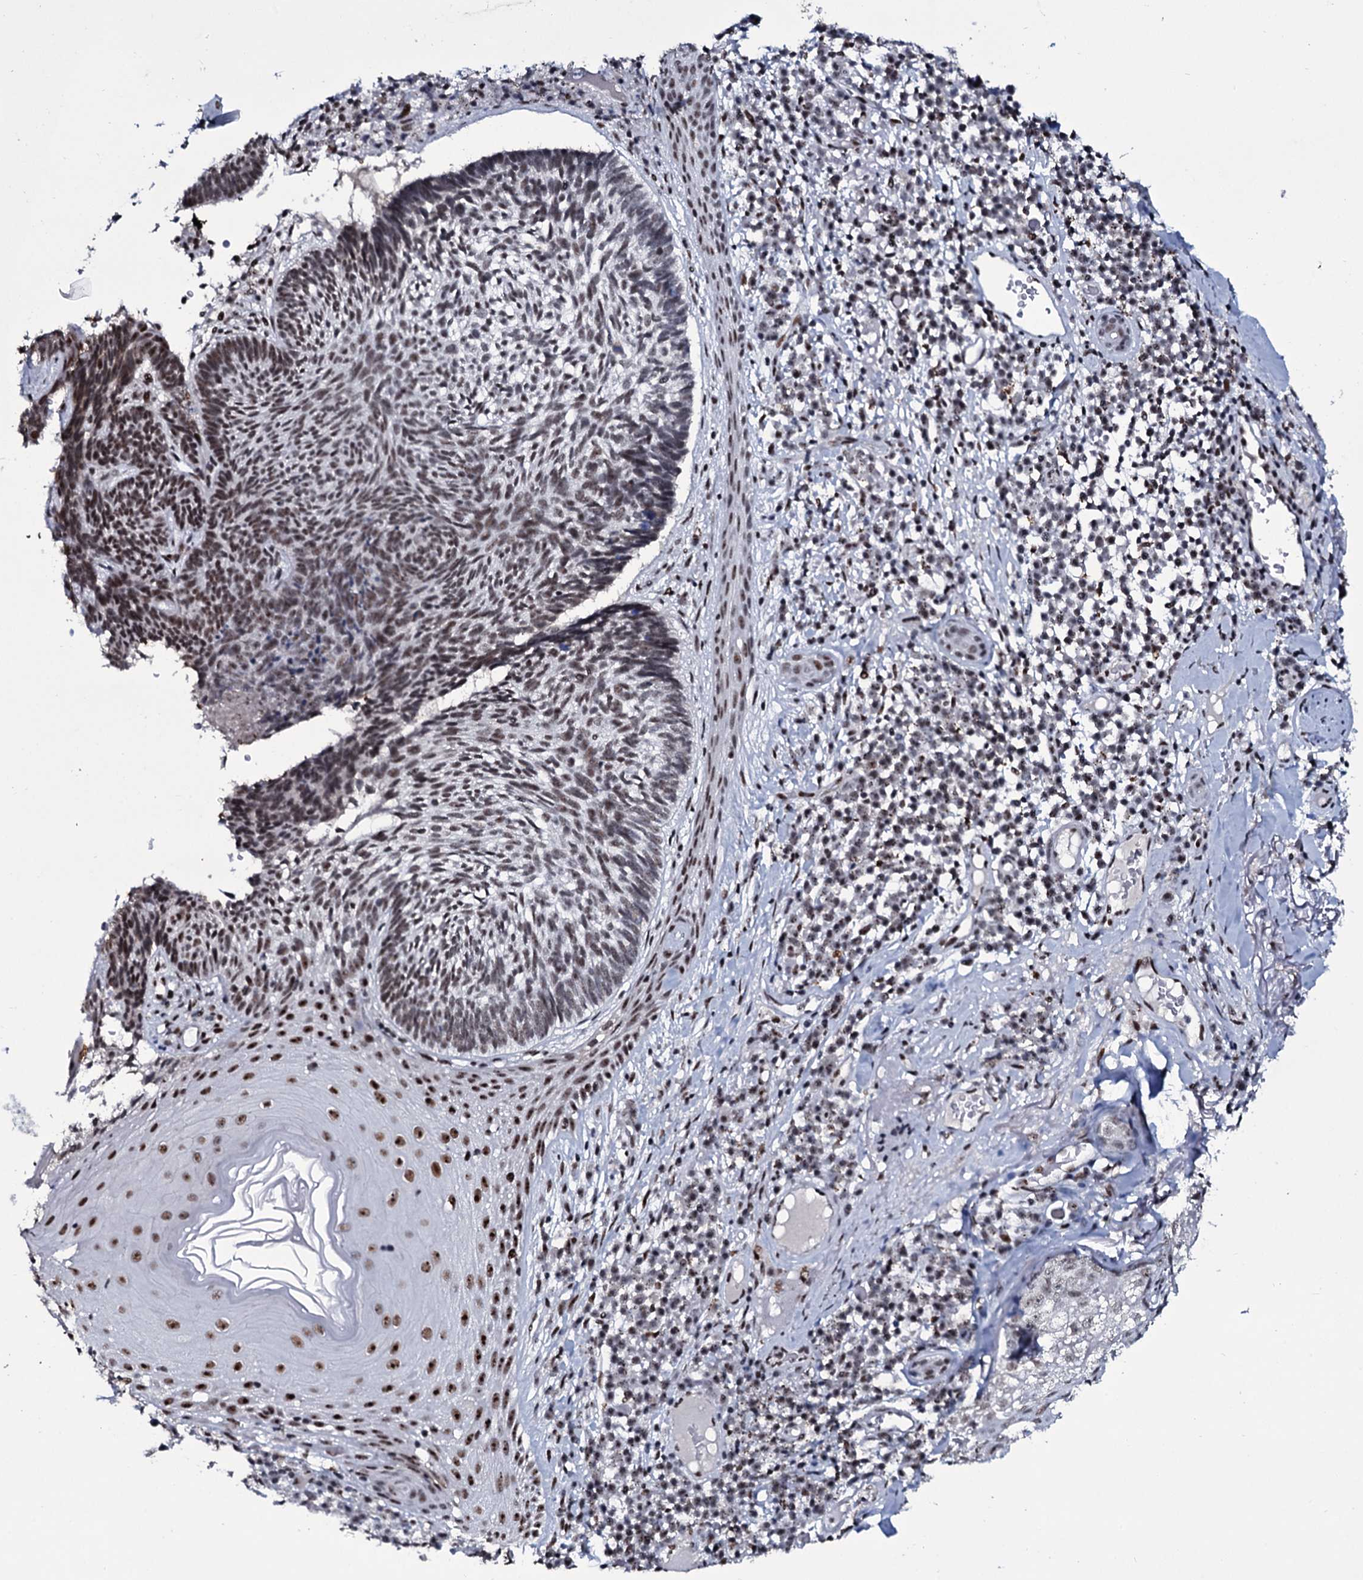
{"staining": {"intensity": "moderate", "quantity": "<25%", "location": "nuclear"}, "tissue": "skin cancer", "cell_type": "Tumor cells", "image_type": "cancer", "snomed": [{"axis": "morphology", "description": "Basal cell carcinoma"}, {"axis": "topography", "description": "Skin"}], "caption": "Tumor cells display low levels of moderate nuclear staining in approximately <25% of cells in human skin basal cell carcinoma. (Brightfield microscopy of DAB IHC at high magnification).", "gene": "ZMIZ2", "patient": {"sex": "male", "age": 88}}